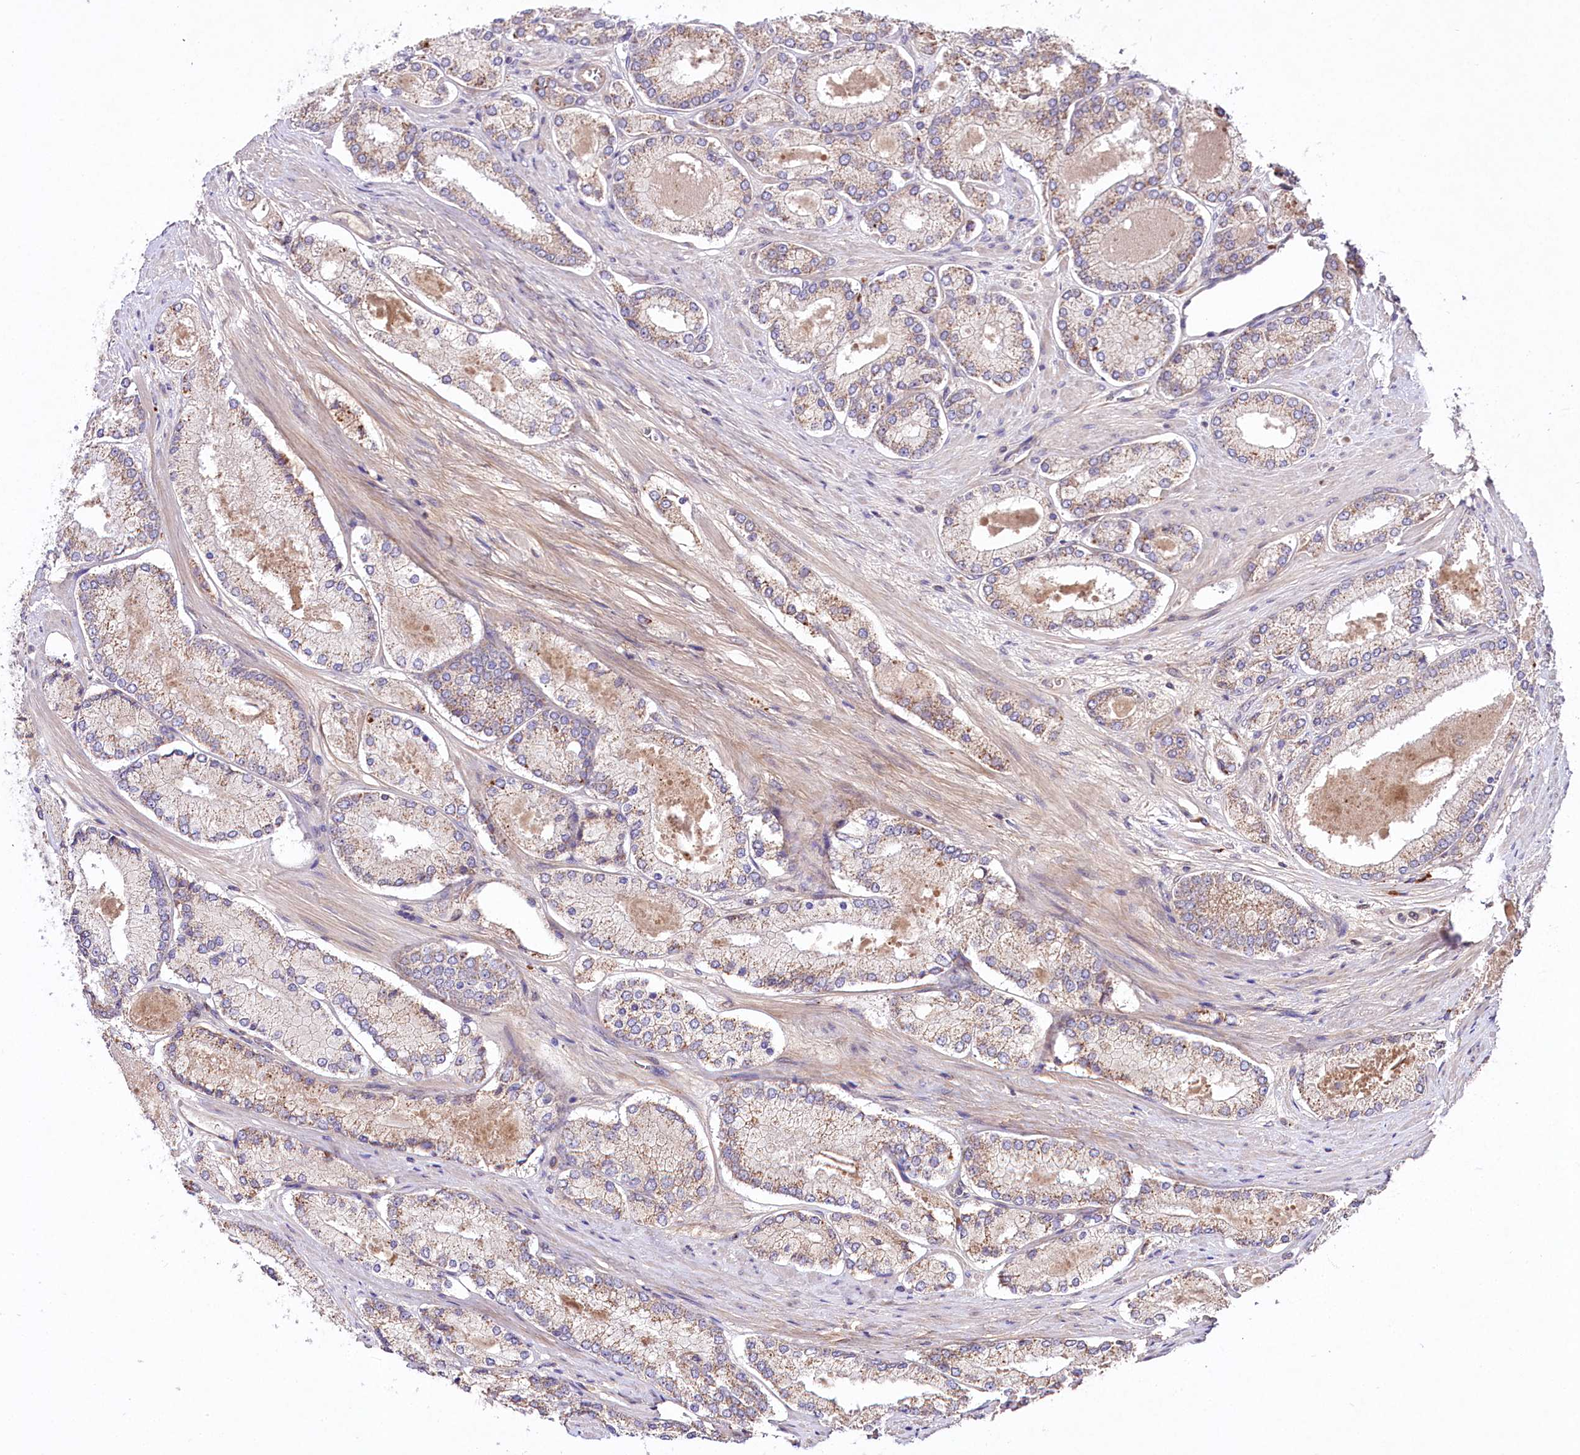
{"staining": {"intensity": "moderate", "quantity": "<25%", "location": "cytoplasmic/membranous"}, "tissue": "prostate cancer", "cell_type": "Tumor cells", "image_type": "cancer", "snomed": [{"axis": "morphology", "description": "Adenocarcinoma, Low grade"}, {"axis": "topography", "description": "Prostate"}], "caption": "A high-resolution photomicrograph shows immunohistochemistry (IHC) staining of prostate cancer, which displays moderate cytoplasmic/membranous positivity in about <25% of tumor cells.", "gene": "TNPO3", "patient": {"sex": "male", "age": 74}}